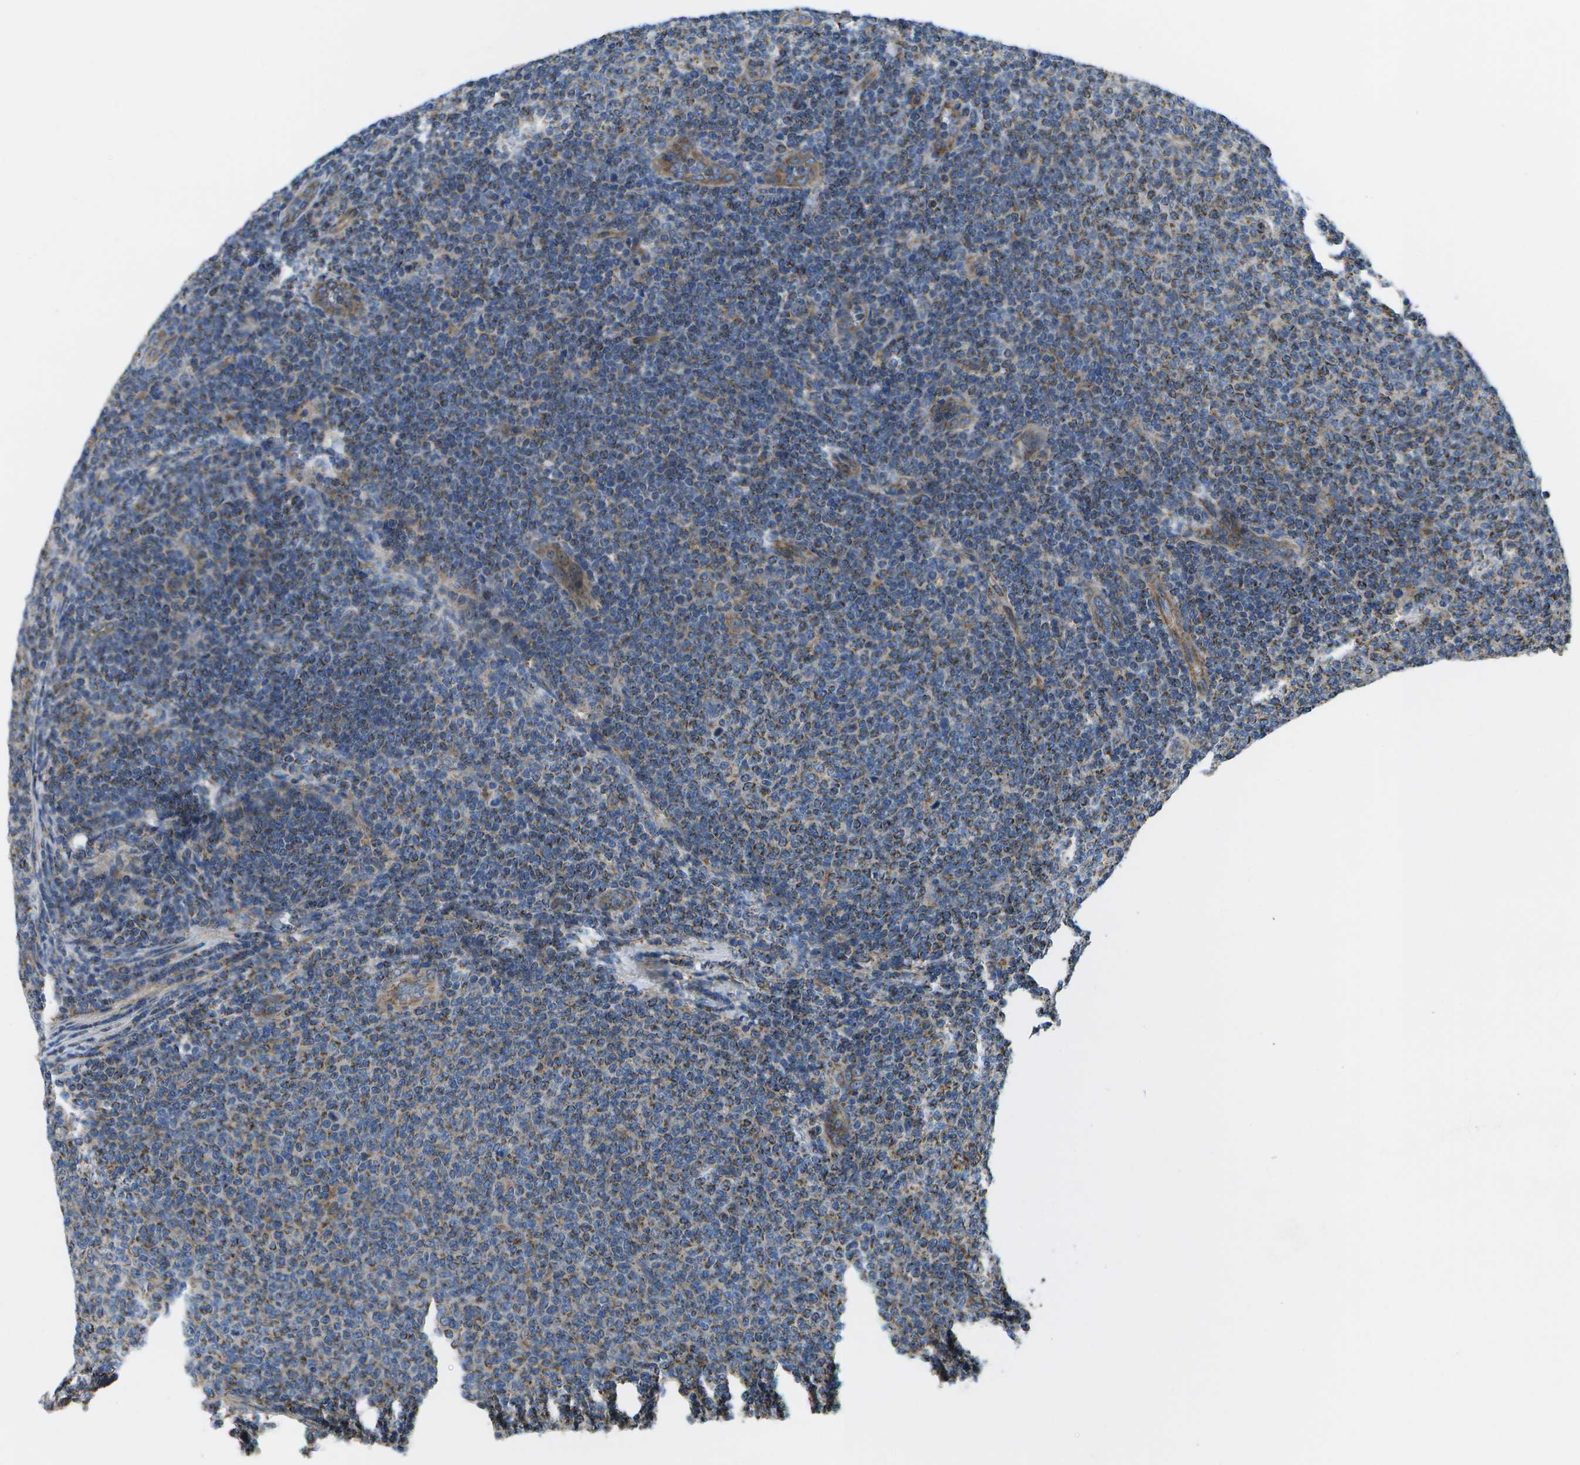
{"staining": {"intensity": "weak", "quantity": "25%-75%", "location": "cytoplasmic/membranous"}, "tissue": "lymphoma", "cell_type": "Tumor cells", "image_type": "cancer", "snomed": [{"axis": "morphology", "description": "Malignant lymphoma, non-Hodgkin's type, Low grade"}, {"axis": "topography", "description": "Lymph node"}], "caption": "IHC (DAB (3,3'-diaminobenzidine)) staining of lymphoma exhibits weak cytoplasmic/membranous protein staining in about 25%-75% of tumor cells.", "gene": "MVK", "patient": {"sex": "male", "age": 66}}